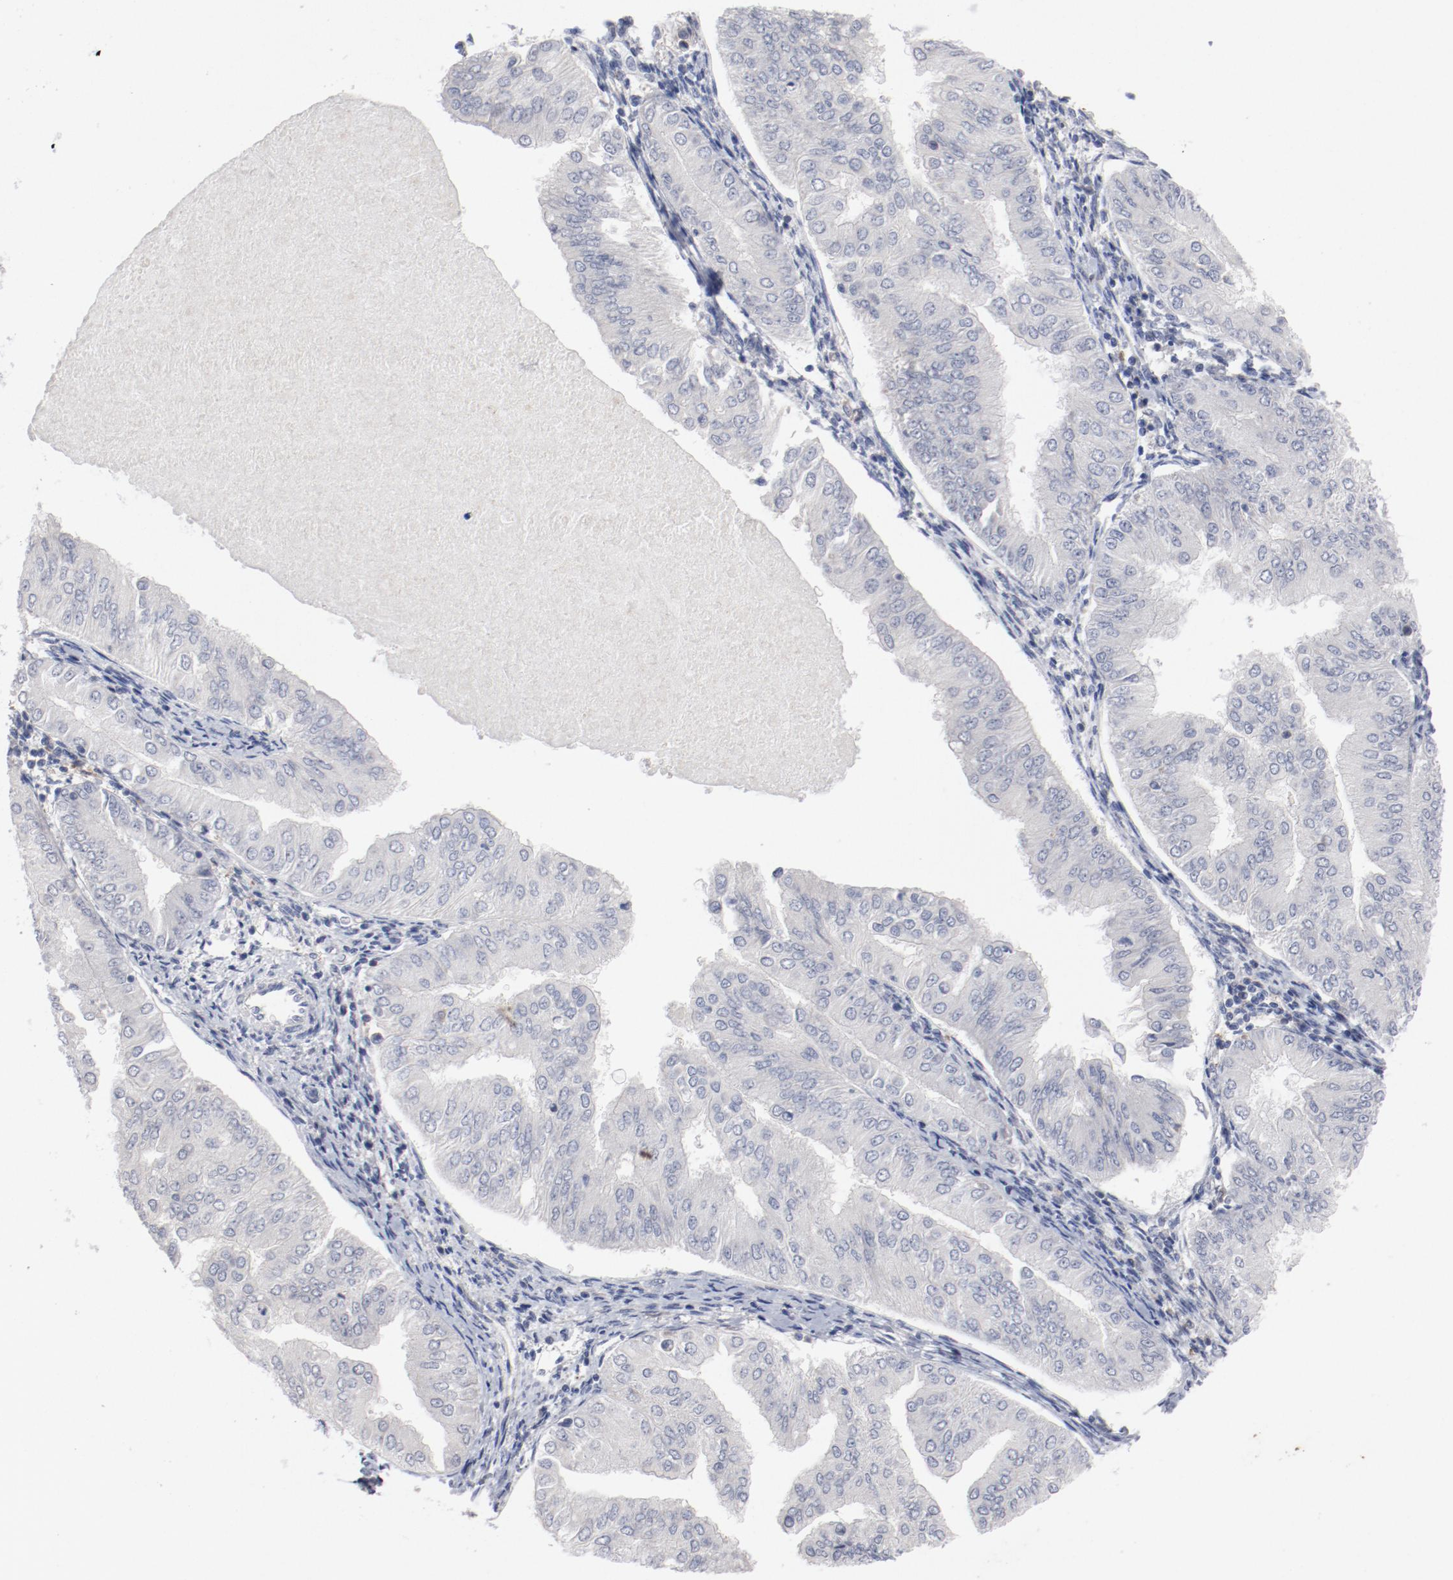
{"staining": {"intensity": "negative", "quantity": "none", "location": "none"}, "tissue": "endometrial cancer", "cell_type": "Tumor cells", "image_type": "cancer", "snomed": [{"axis": "morphology", "description": "Adenocarcinoma, NOS"}, {"axis": "topography", "description": "Endometrium"}], "caption": "Tumor cells show no significant staining in adenocarcinoma (endometrial).", "gene": "CBL", "patient": {"sex": "female", "age": 53}}